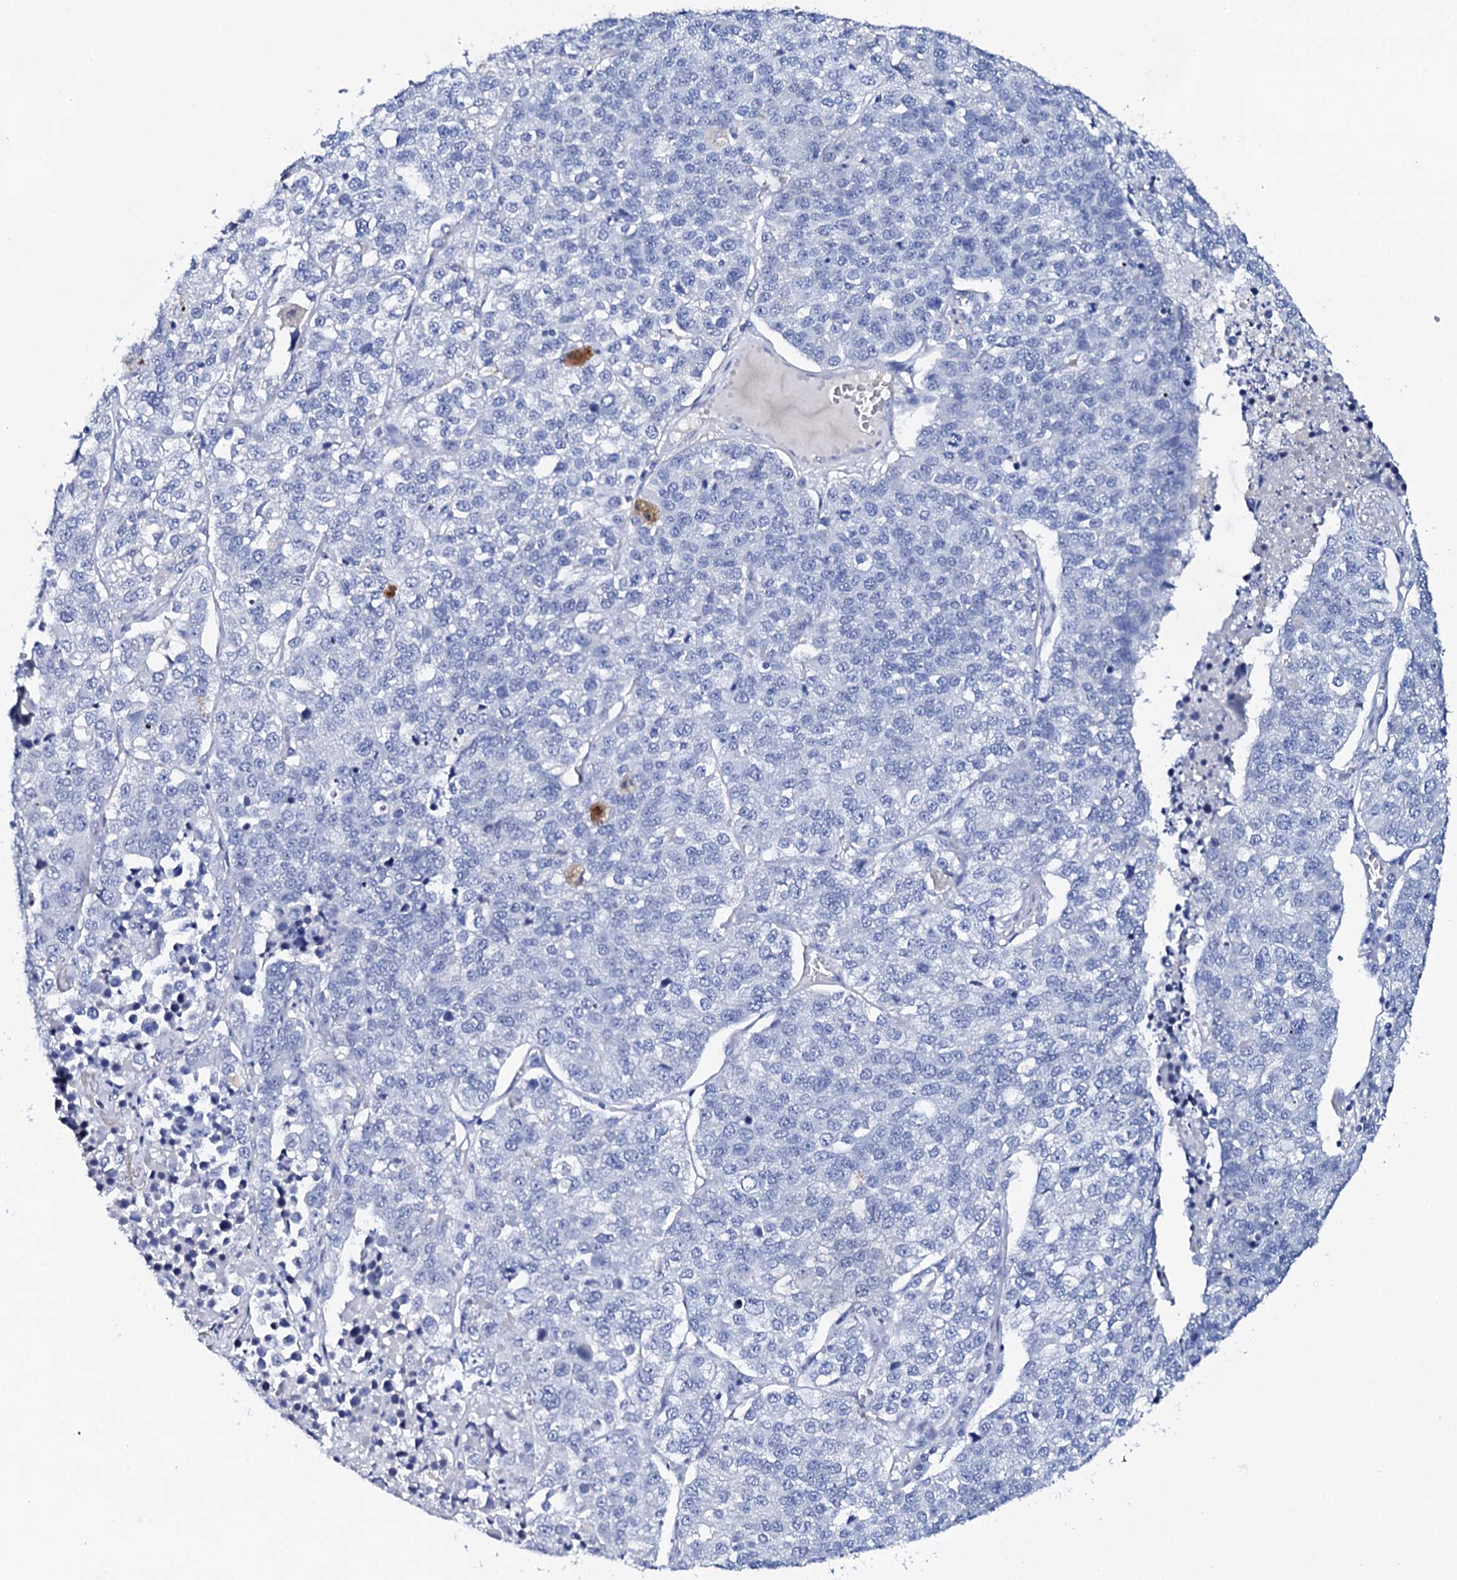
{"staining": {"intensity": "negative", "quantity": "none", "location": "none"}, "tissue": "lung cancer", "cell_type": "Tumor cells", "image_type": "cancer", "snomed": [{"axis": "morphology", "description": "Adenocarcinoma, NOS"}, {"axis": "topography", "description": "Lung"}], "caption": "Immunohistochemistry micrograph of human lung cancer stained for a protein (brown), which displays no expression in tumor cells.", "gene": "FBXL16", "patient": {"sex": "male", "age": 49}}